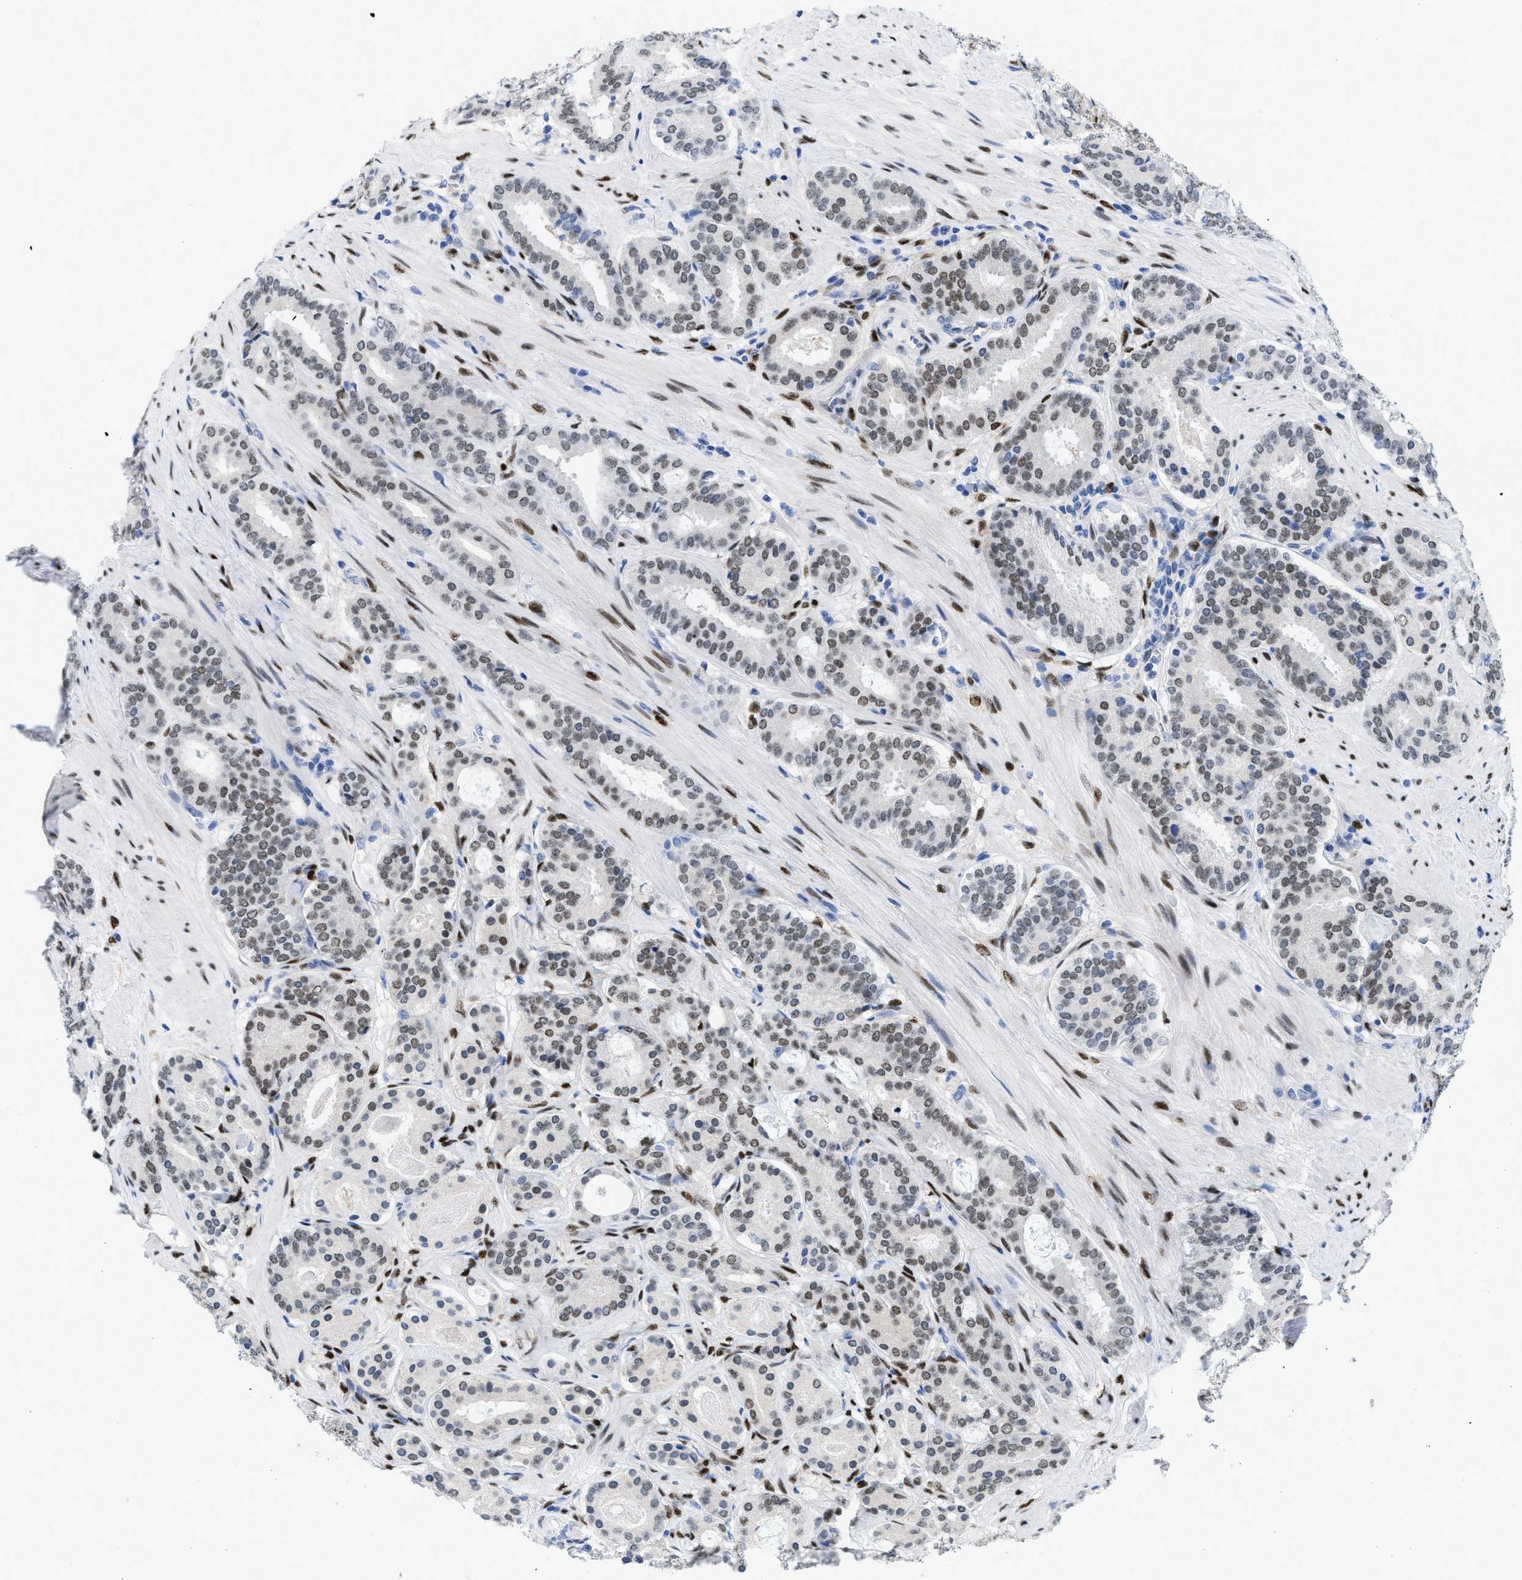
{"staining": {"intensity": "strong", "quantity": ">75%", "location": "nuclear"}, "tissue": "prostate cancer", "cell_type": "Tumor cells", "image_type": "cancer", "snomed": [{"axis": "morphology", "description": "Adenocarcinoma, Low grade"}, {"axis": "topography", "description": "Prostate"}], "caption": "Prostate cancer (low-grade adenocarcinoma) was stained to show a protein in brown. There is high levels of strong nuclear staining in approximately >75% of tumor cells.", "gene": "NFIX", "patient": {"sex": "male", "age": 69}}